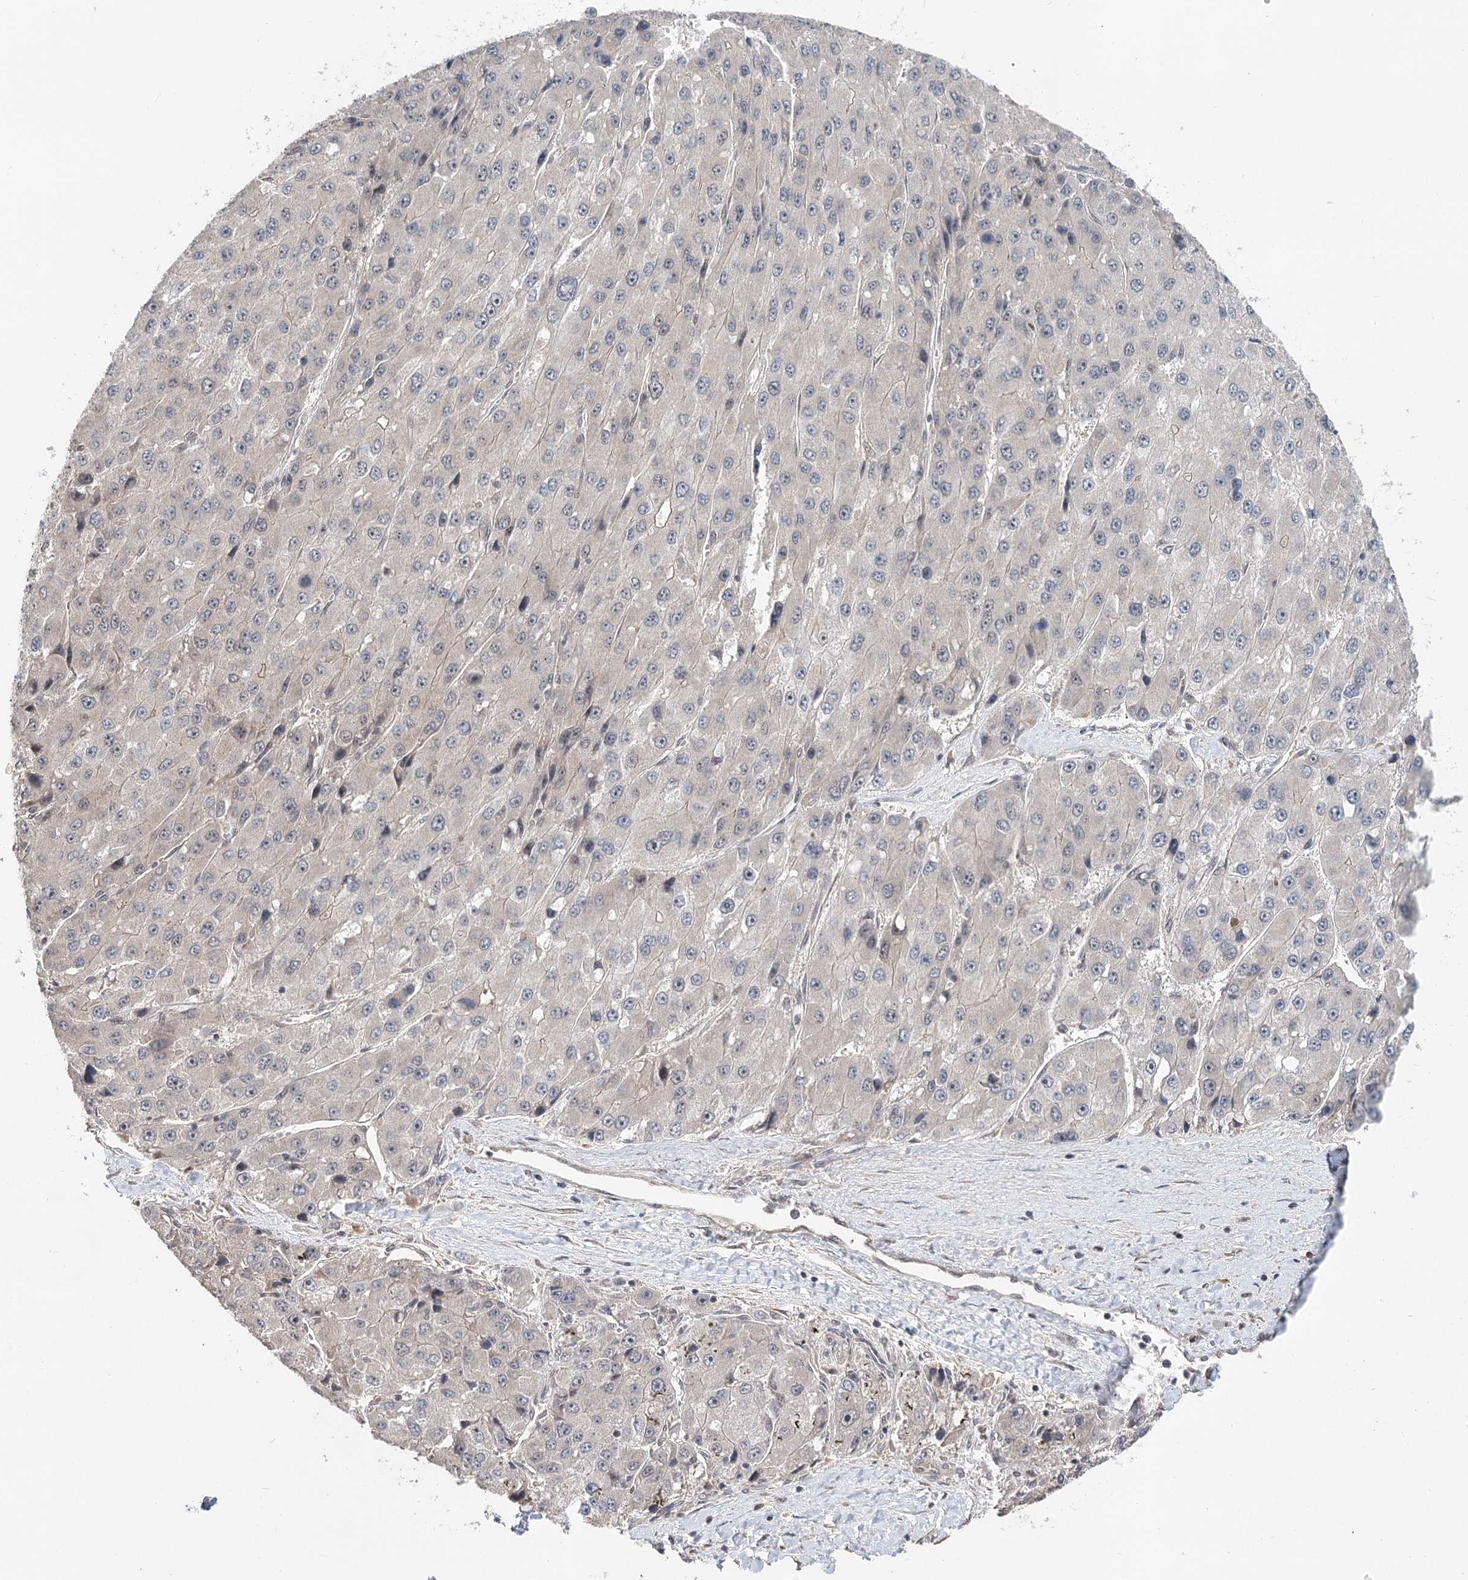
{"staining": {"intensity": "negative", "quantity": "none", "location": "none"}, "tissue": "liver cancer", "cell_type": "Tumor cells", "image_type": "cancer", "snomed": [{"axis": "morphology", "description": "Carcinoma, Hepatocellular, NOS"}, {"axis": "topography", "description": "Liver"}], "caption": "Immunohistochemistry (IHC) histopathology image of neoplastic tissue: liver cancer (hepatocellular carcinoma) stained with DAB displays no significant protein staining in tumor cells.", "gene": "NOPCHAP1", "patient": {"sex": "female", "age": 73}}